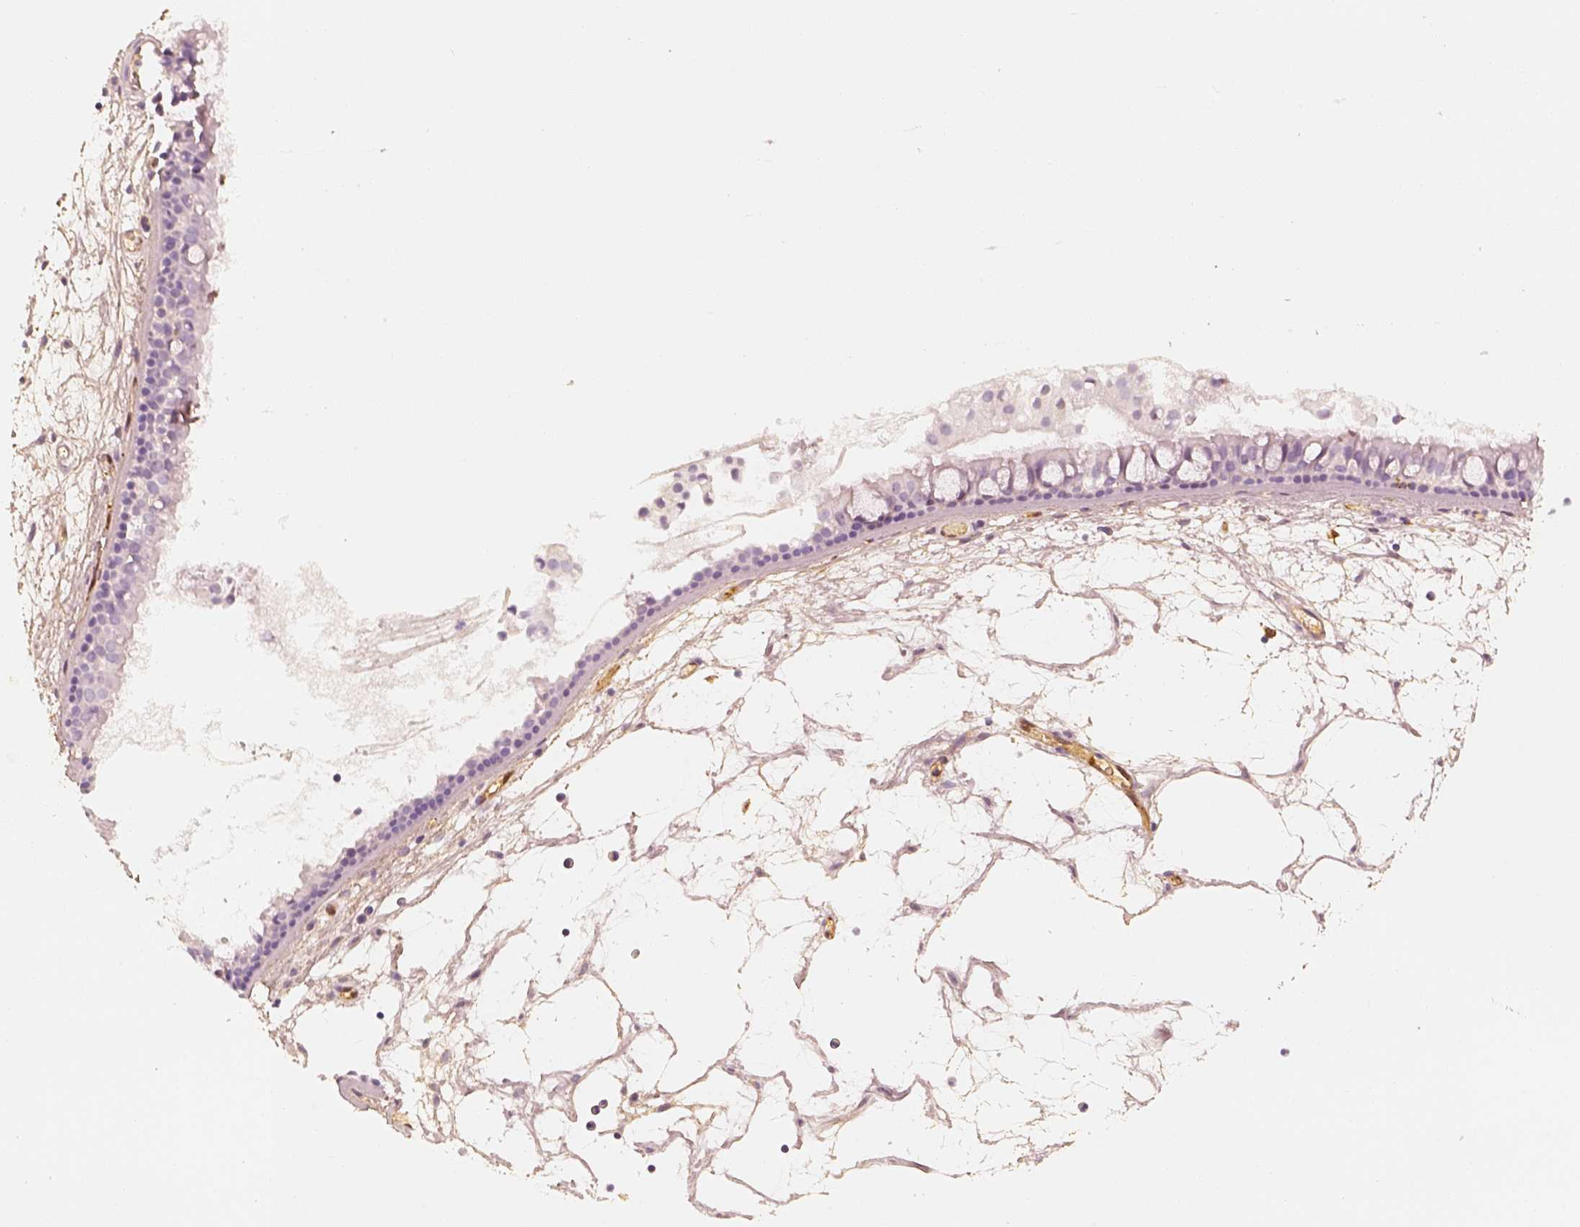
{"staining": {"intensity": "weak", "quantity": "<25%", "location": "cytoplasmic/membranous"}, "tissue": "nasopharynx", "cell_type": "Respiratory epithelial cells", "image_type": "normal", "snomed": [{"axis": "morphology", "description": "Normal tissue, NOS"}, {"axis": "topography", "description": "Nasopharynx"}], "caption": "There is no significant staining in respiratory epithelial cells of nasopharynx. Brightfield microscopy of IHC stained with DAB (3,3'-diaminobenzidine) (brown) and hematoxylin (blue), captured at high magnification.", "gene": "FSCN1", "patient": {"sex": "female", "age": 68}}